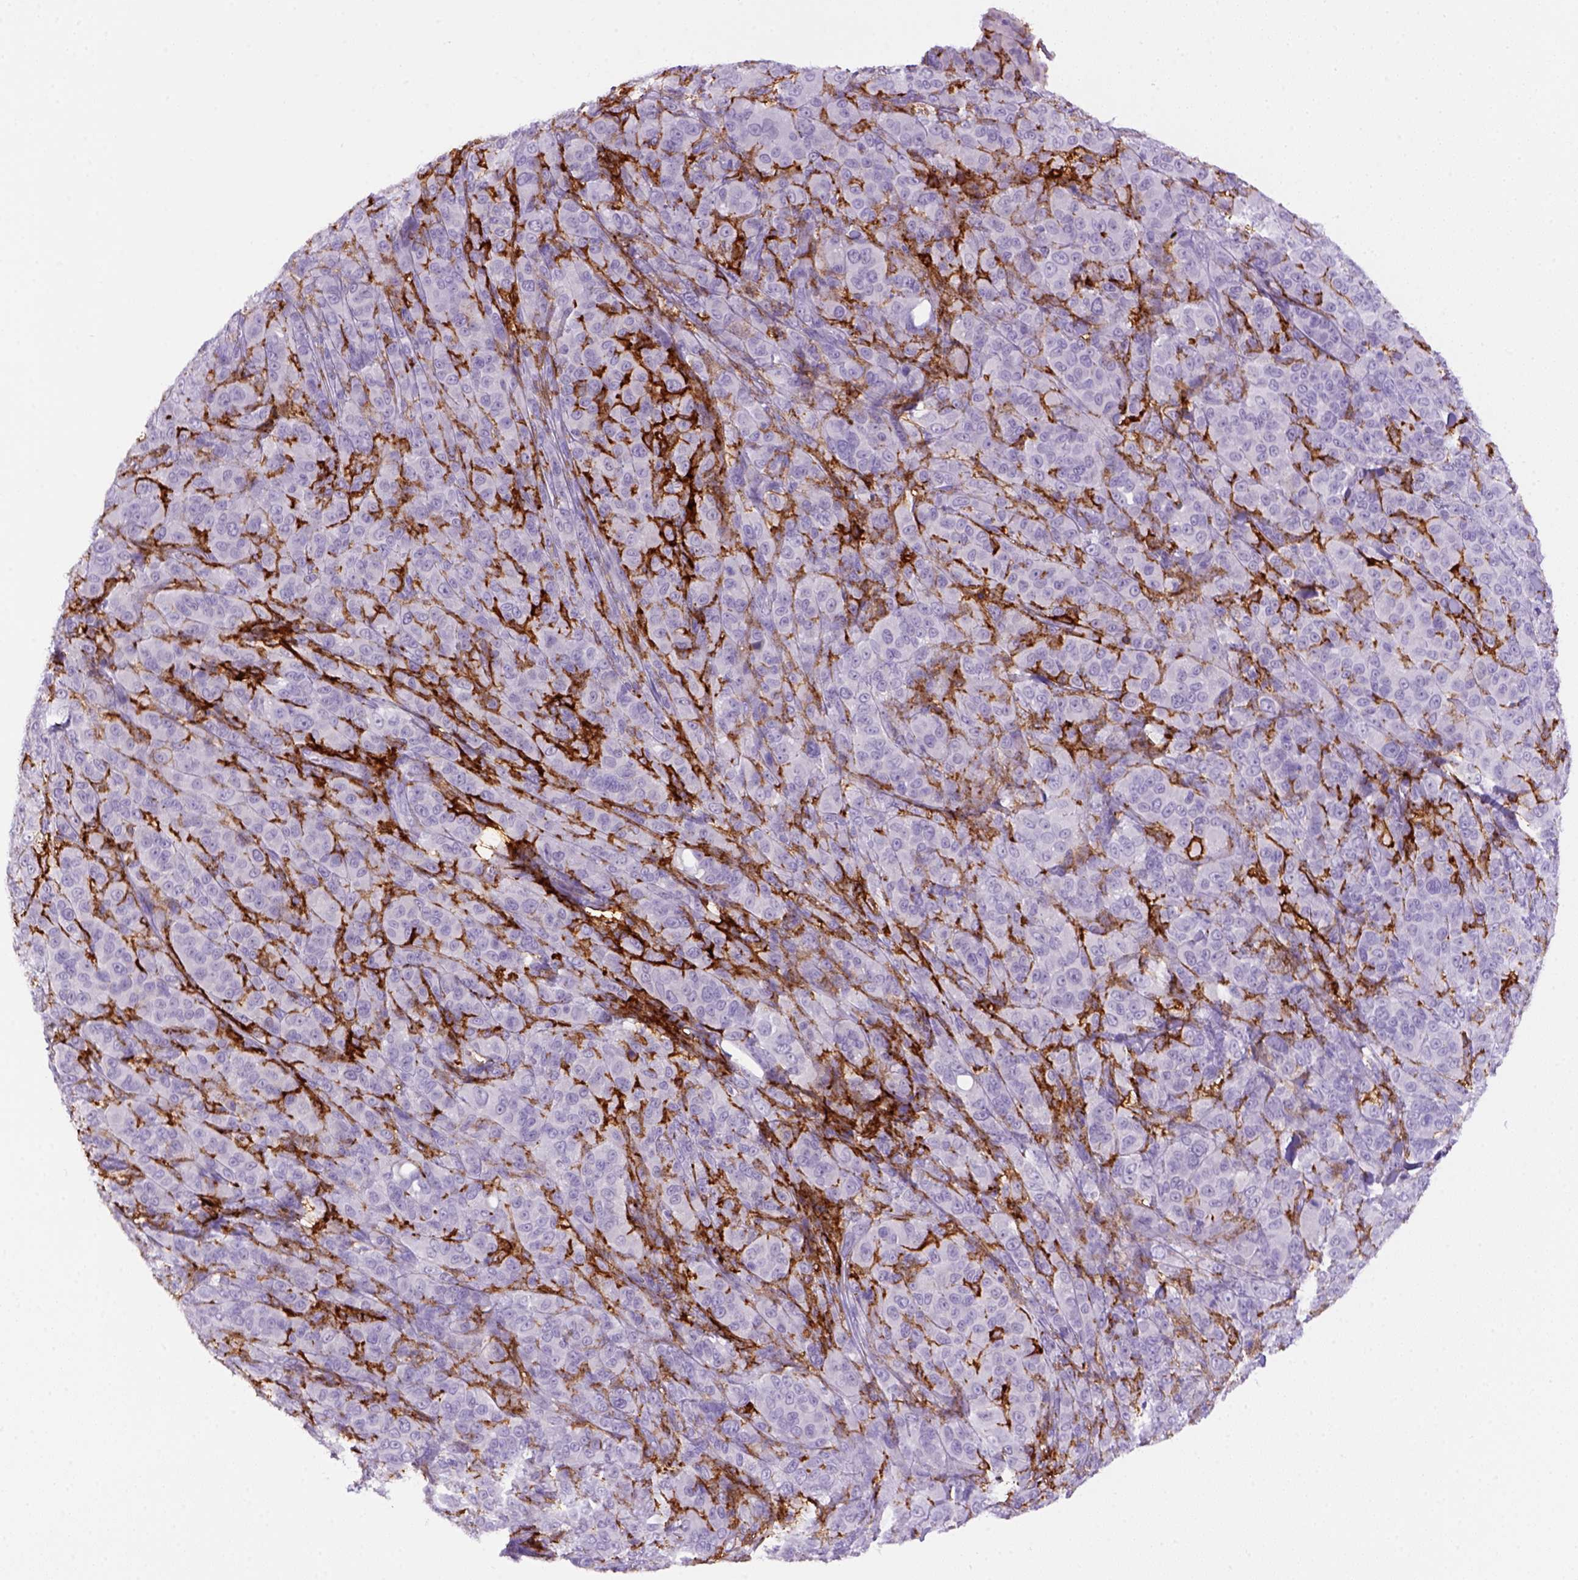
{"staining": {"intensity": "negative", "quantity": "none", "location": "none"}, "tissue": "melanoma", "cell_type": "Tumor cells", "image_type": "cancer", "snomed": [{"axis": "morphology", "description": "Malignant melanoma, NOS"}, {"axis": "topography", "description": "Skin"}], "caption": "Immunohistochemical staining of human malignant melanoma reveals no significant expression in tumor cells. Brightfield microscopy of immunohistochemistry (IHC) stained with DAB (brown) and hematoxylin (blue), captured at high magnification.", "gene": "CD14", "patient": {"sex": "female", "age": 87}}